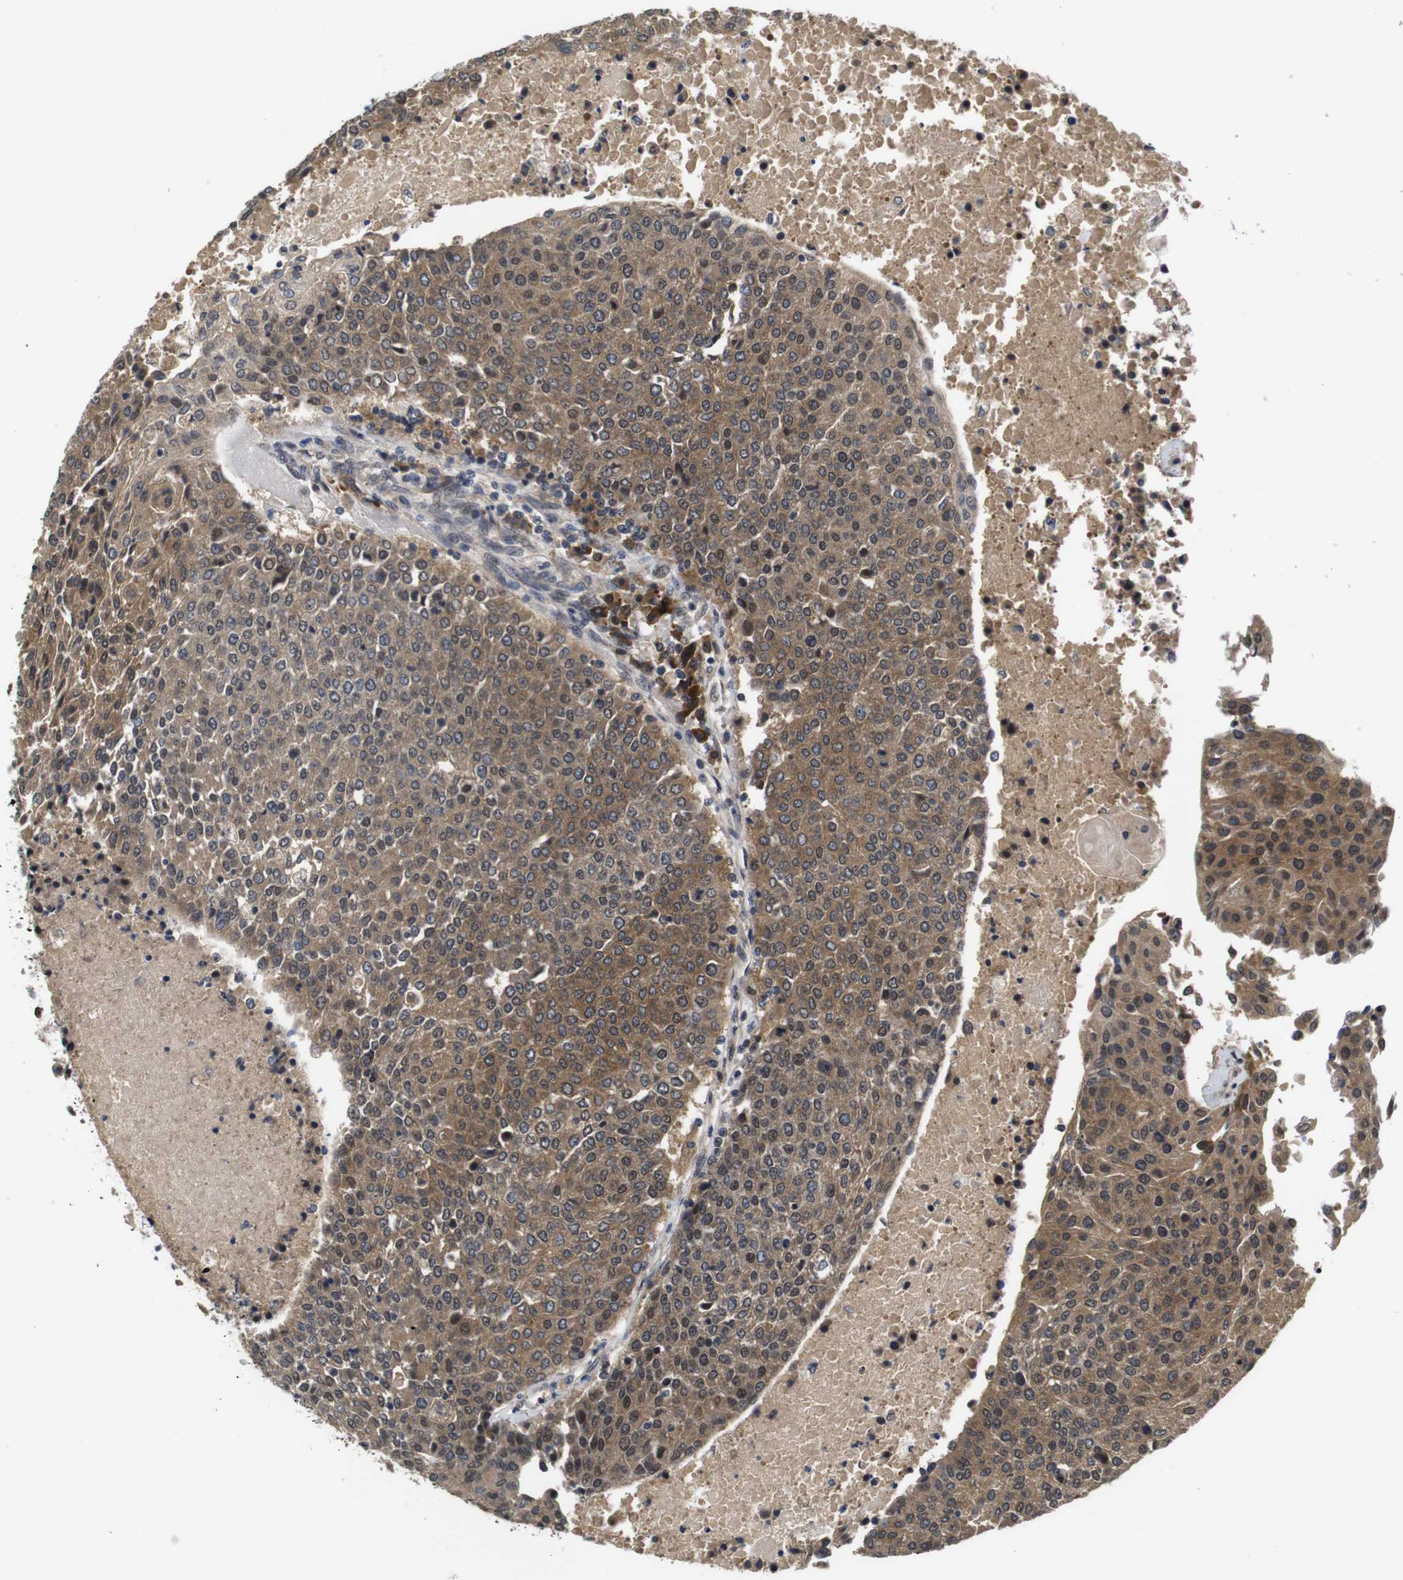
{"staining": {"intensity": "moderate", "quantity": ">75%", "location": "cytoplasmic/membranous,nuclear"}, "tissue": "urothelial cancer", "cell_type": "Tumor cells", "image_type": "cancer", "snomed": [{"axis": "morphology", "description": "Urothelial carcinoma, High grade"}, {"axis": "topography", "description": "Urinary bladder"}], "caption": "High-grade urothelial carcinoma stained with a protein marker exhibits moderate staining in tumor cells.", "gene": "ZBTB46", "patient": {"sex": "female", "age": 85}}